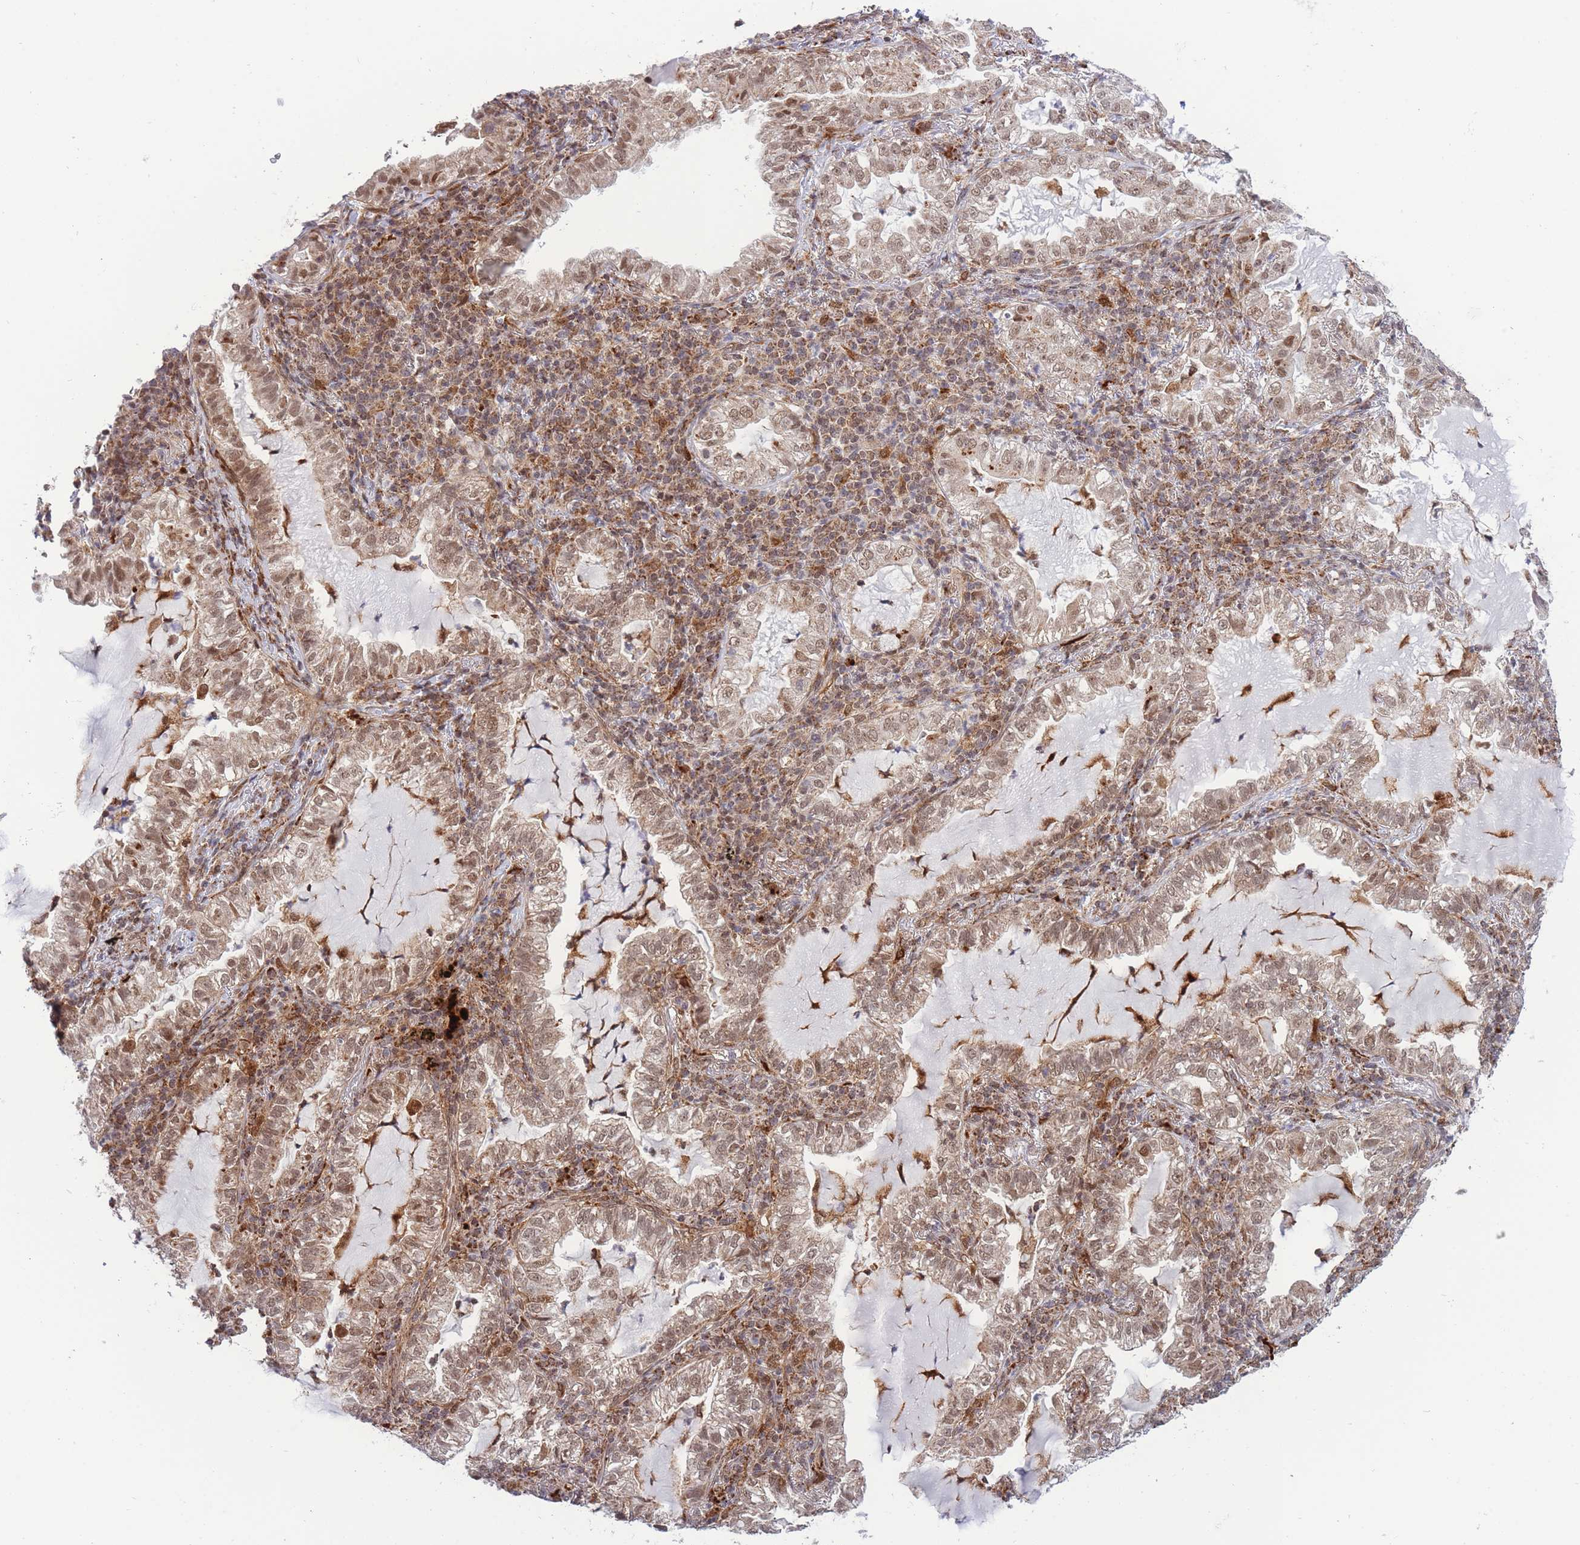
{"staining": {"intensity": "moderate", "quantity": ">75%", "location": "nuclear"}, "tissue": "lung cancer", "cell_type": "Tumor cells", "image_type": "cancer", "snomed": [{"axis": "morphology", "description": "Adenocarcinoma, NOS"}, {"axis": "topography", "description": "Lung"}], "caption": "Protein expression analysis of lung cancer displays moderate nuclear positivity in approximately >75% of tumor cells. The staining was performed using DAB to visualize the protein expression in brown, while the nuclei were stained in blue with hematoxylin (Magnification: 20x).", "gene": "BOD1L1", "patient": {"sex": "female", "age": 73}}